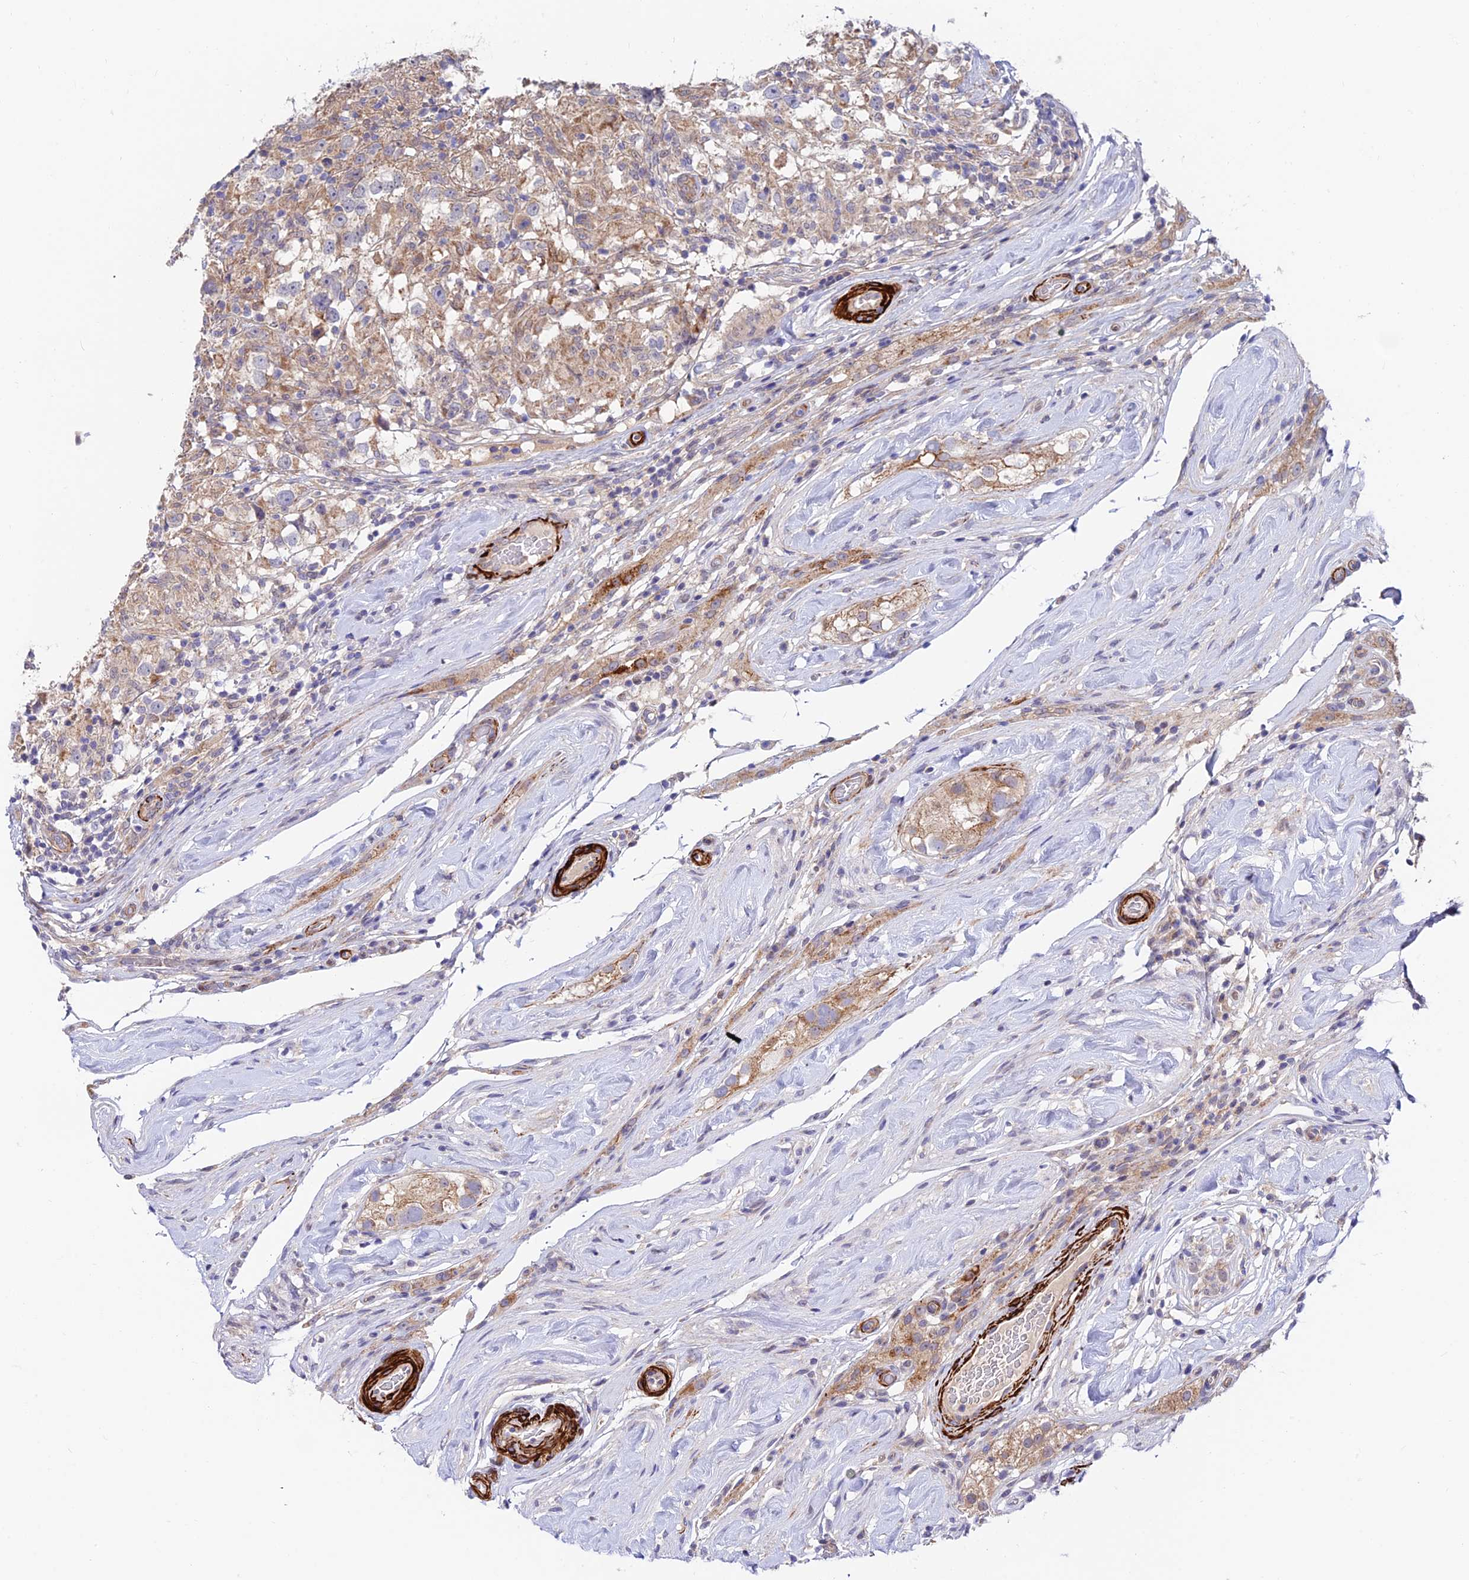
{"staining": {"intensity": "weak", "quantity": ">75%", "location": "cytoplasmic/membranous"}, "tissue": "testis cancer", "cell_type": "Tumor cells", "image_type": "cancer", "snomed": [{"axis": "morphology", "description": "Seminoma, NOS"}, {"axis": "topography", "description": "Testis"}], "caption": "Testis cancer stained with a brown dye demonstrates weak cytoplasmic/membranous positive expression in approximately >75% of tumor cells.", "gene": "ANKRD50", "patient": {"sex": "male", "age": 46}}